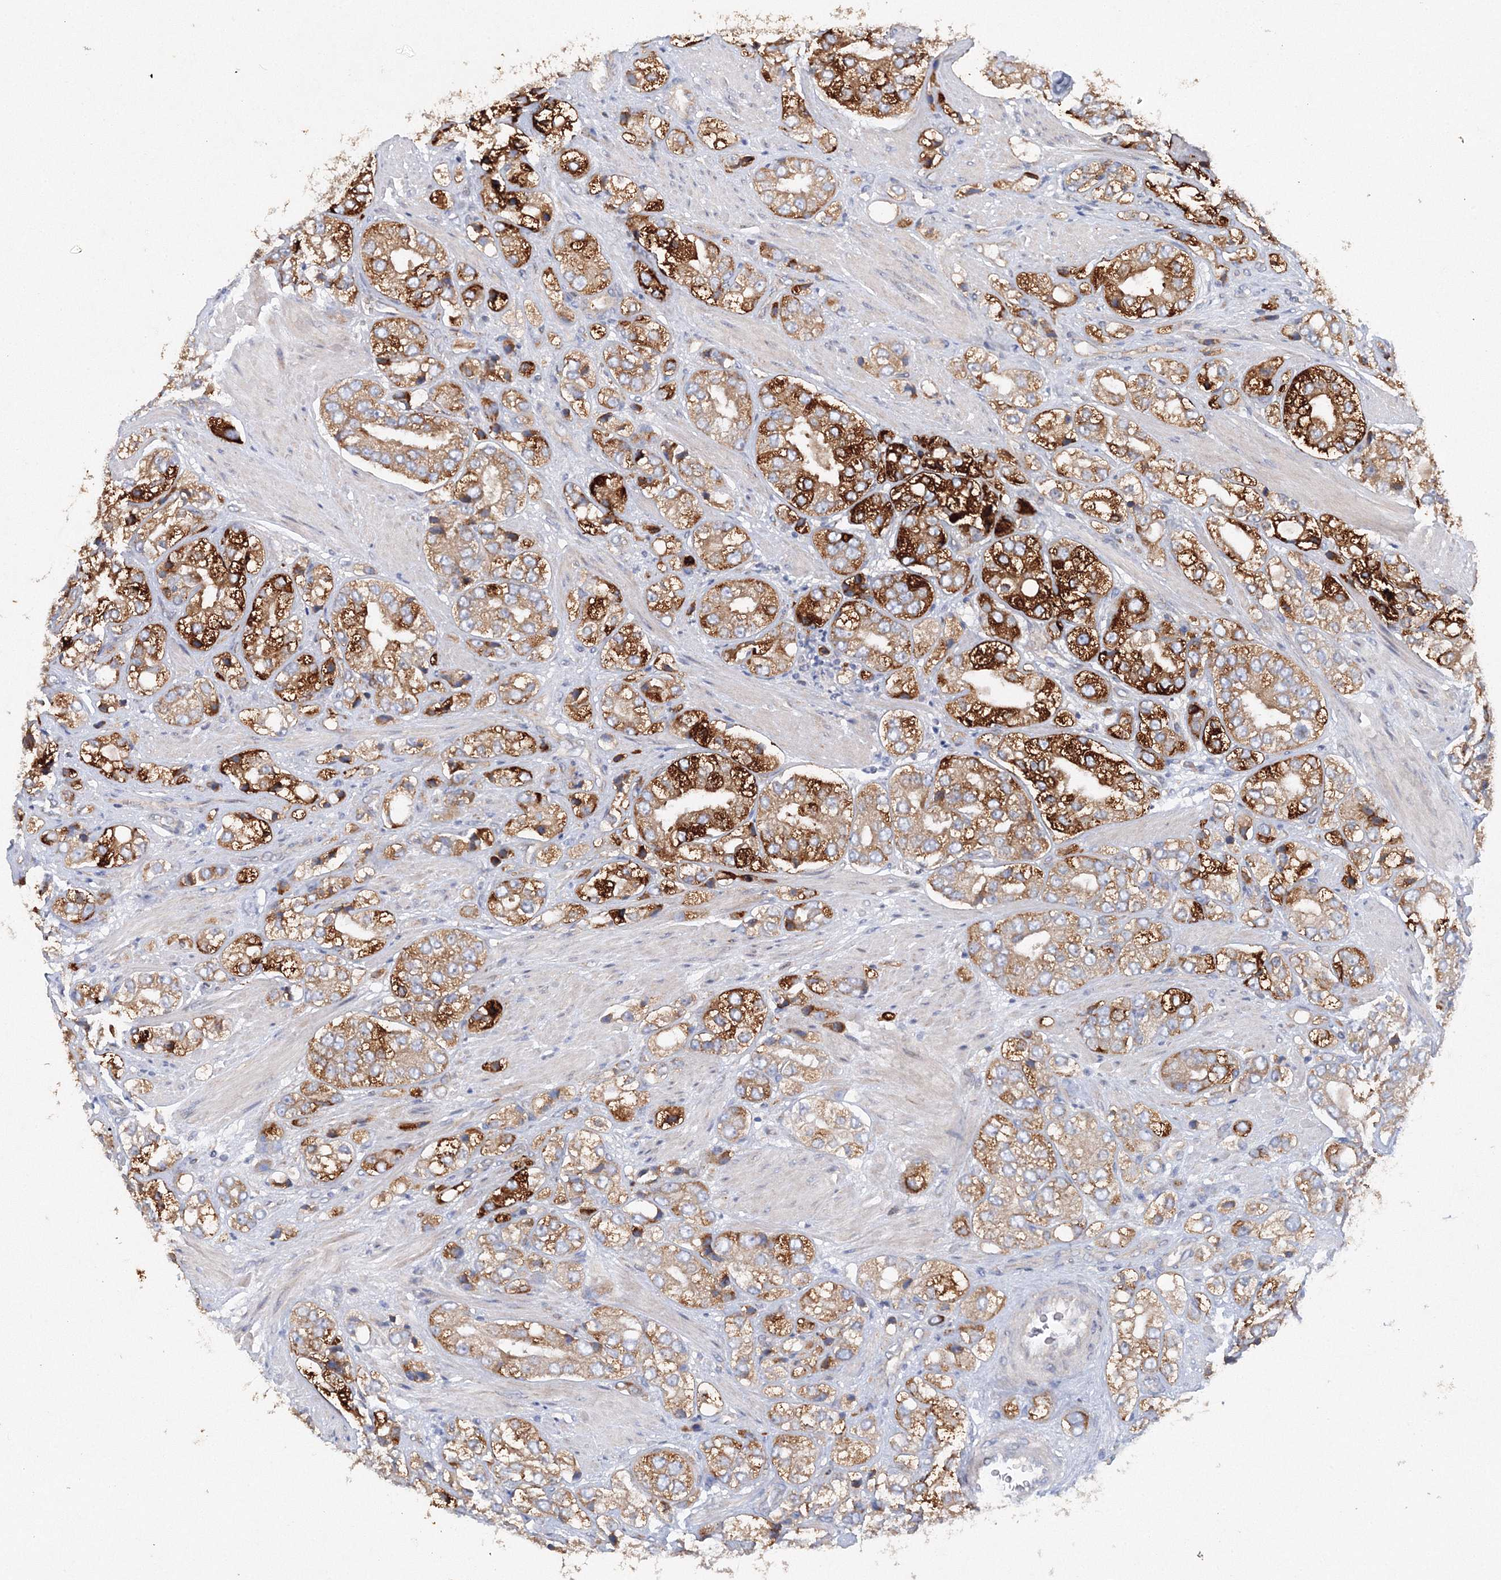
{"staining": {"intensity": "strong", "quantity": "25%-75%", "location": "cytoplasmic/membranous"}, "tissue": "prostate cancer", "cell_type": "Tumor cells", "image_type": "cancer", "snomed": [{"axis": "morphology", "description": "Adenocarcinoma, High grade"}, {"axis": "topography", "description": "Prostate"}], "caption": "Immunohistochemical staining of human prostate cancer (adenocarcinoma (high-grade)) displays high levels of strong cytoplasmic/membranous expression in approximately 25%-75% of tumor cells.", "gene": "SLC36A1", "patient": {"sex": "male", "age": 50}}